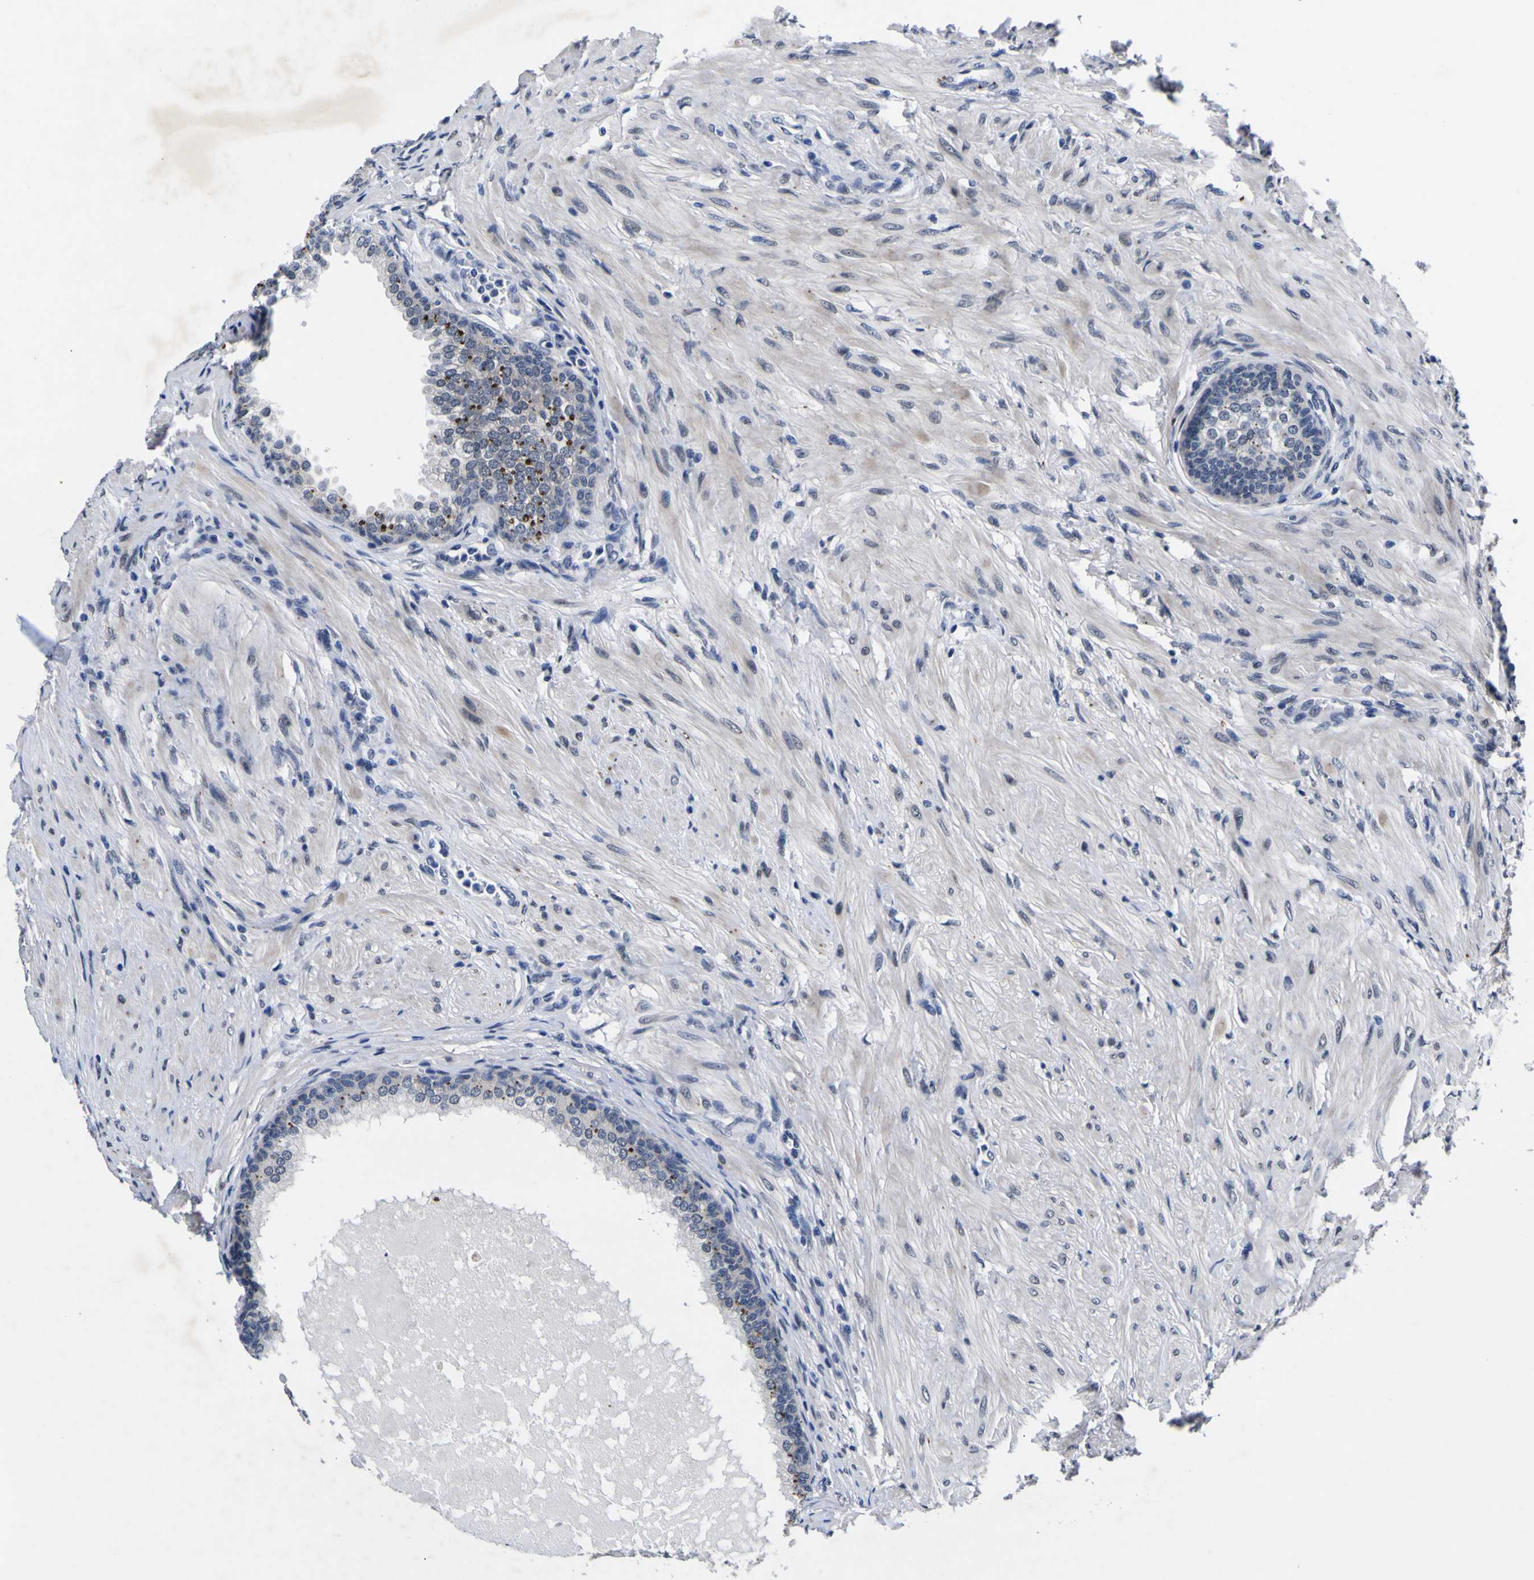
{"staining": {"intensity": "moderate", "quantity": "25%-75%", "location": "cytoplasmic/membranous"}, "tissue": "prostate", "cell_type": "Glandular cells", "image_type": "normal", "snomed": [{"axis": "morphology", "description": "Normal tissue, NOS"}, {"axis": "morphology", "description": "Urothelial carcinoma, Low grade"}, {"axis": "topography", "description": "Urinary bladder"}, {"axis": "topography", "description": "Prostate"}], "caption": "Protein analysis of normal prostate displays moderate cytoplasmic/membranous expression in approximately 25%-75% of glandular cells.", "gene": "IGFLR1", "patient": {"sex": "male", "age": 60}}